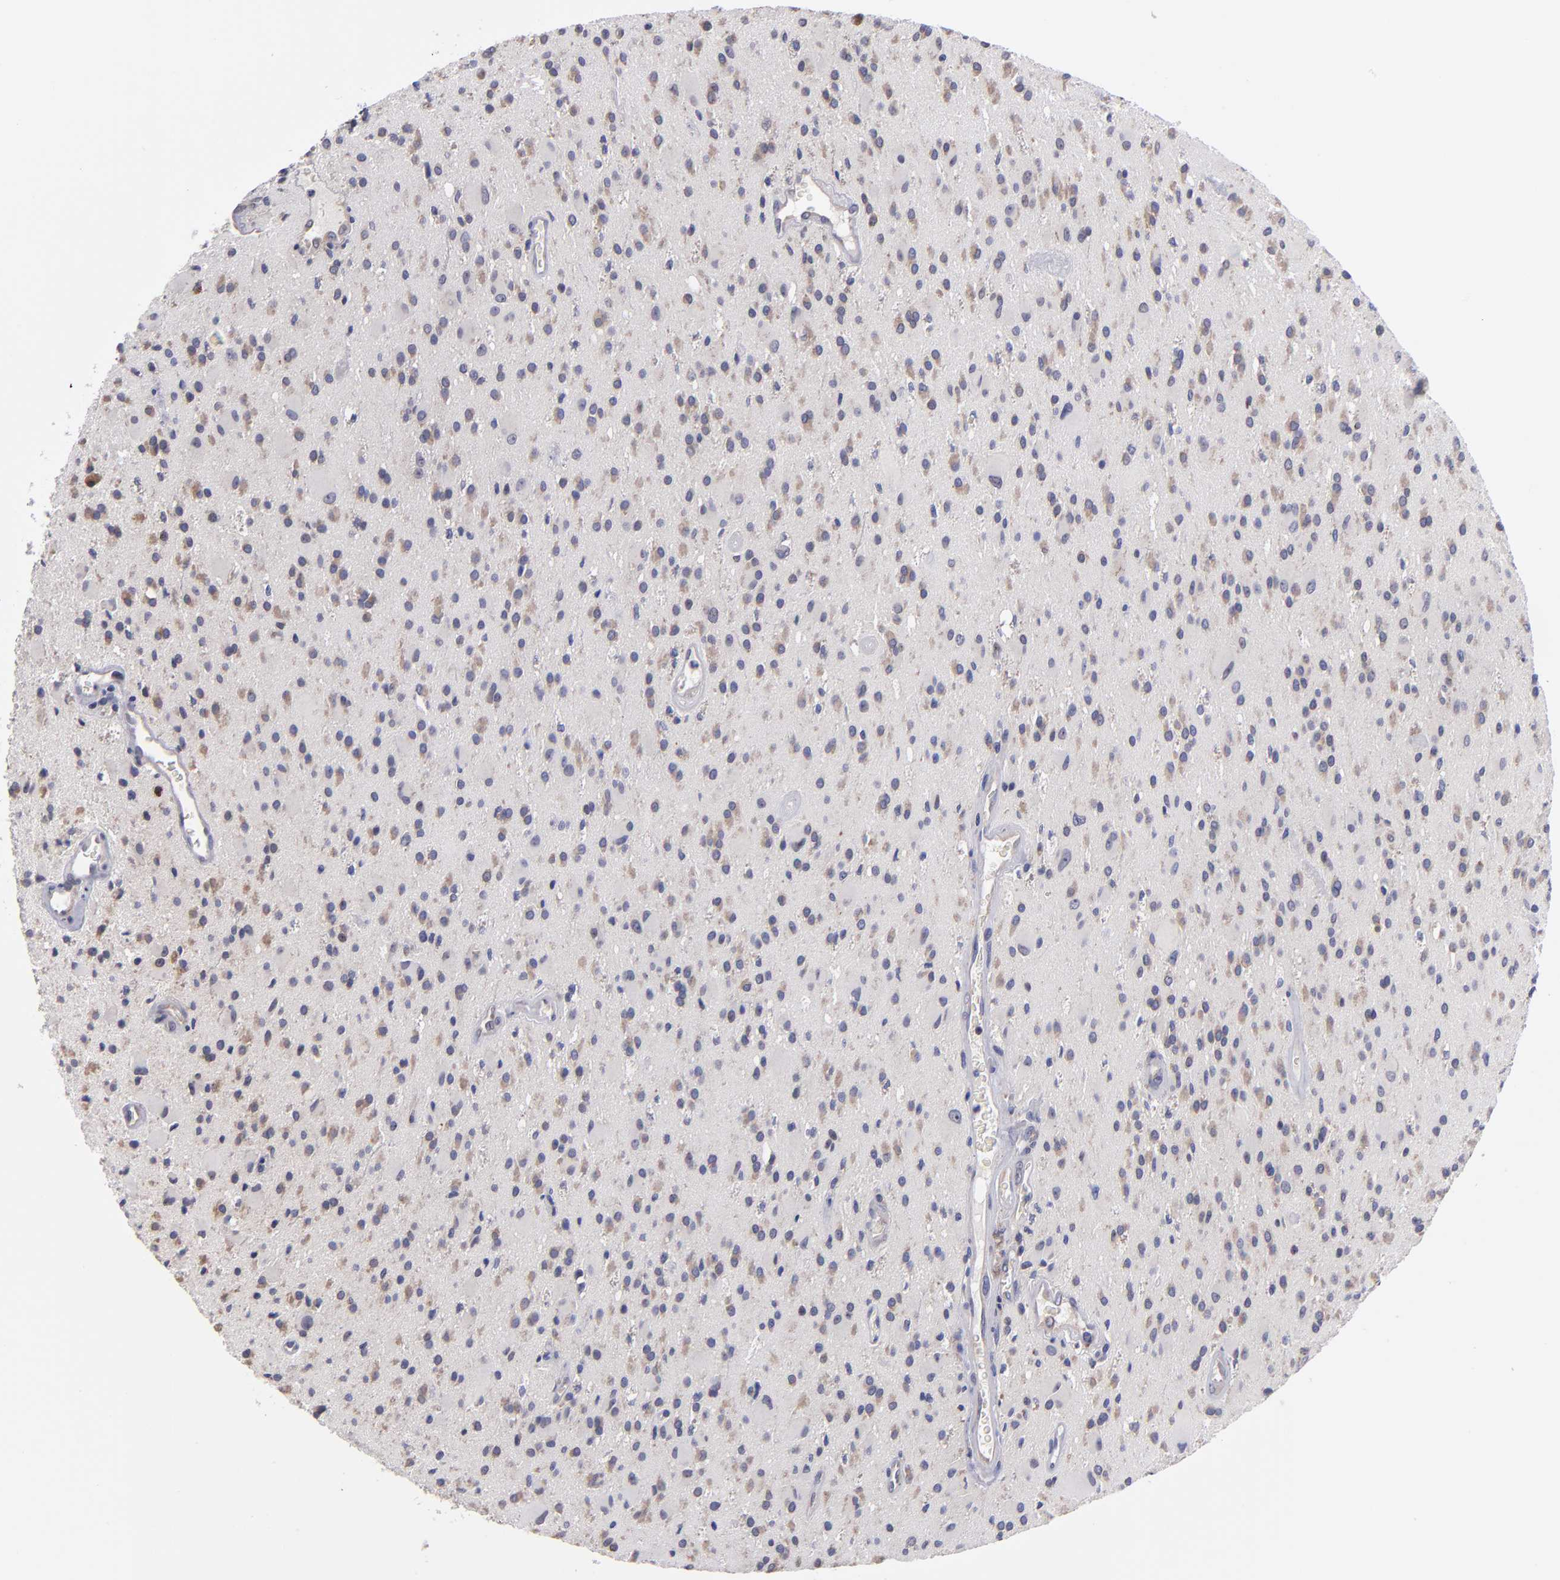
{"staining": {"intensity": "weak", "quantity": "25%-75%", "location": "cytoplasmic/membranous"}, "tissue": "glioma", "cell_type": "Tumor cells", "image_type": "cancer", "snomed": [{"axis": "morphology", "description": "Glioma, malignant, Low grade"}, {"axis": "topography", "description": "Brain"}], "caption": "Protein staining demonstrates weak cytoplasmic/membranous staining in about 25%-75% of tumor cells in glioma.", "gene": "EIF3L", "patient": {"sex": "male", "age": 58}}